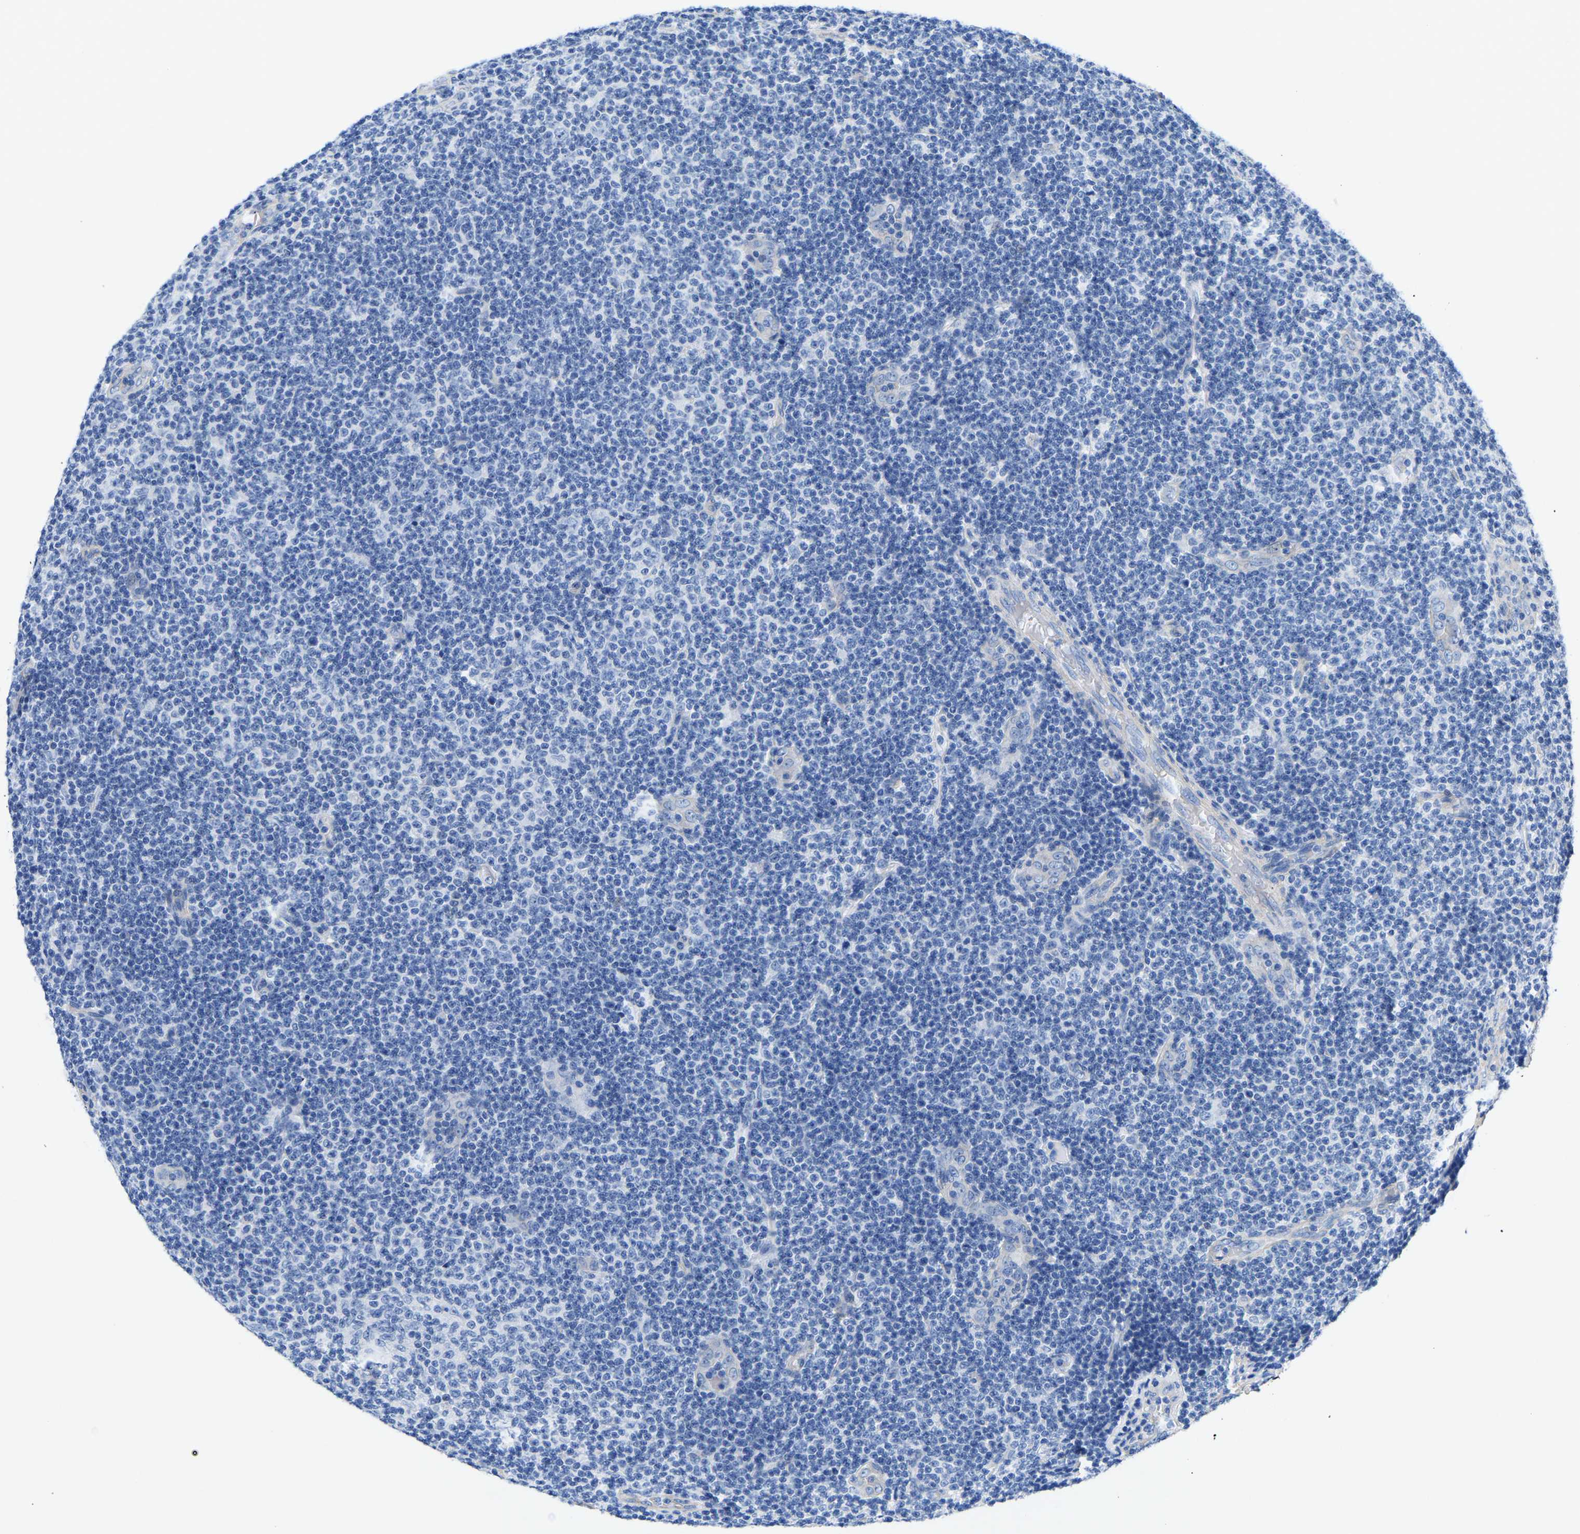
{"staining": {"intensity": "negative", "quantity": "none", "location": "none"}, "tissue": "lymphoma", "cell_type": "Tumor cells", "image_type": "cancer", "snomed": [{"axis": "morphology", "description": "Malignant lymphoma, non-Hodgkin's type, Low grade"}, {"axis": "topography", "description": "Lymph node"}], "caption": "Tumor cells are negative for protein expression in human lymphoma.", "gene": "UPK3A", "patient": {"sex": "male", "age": 83}}